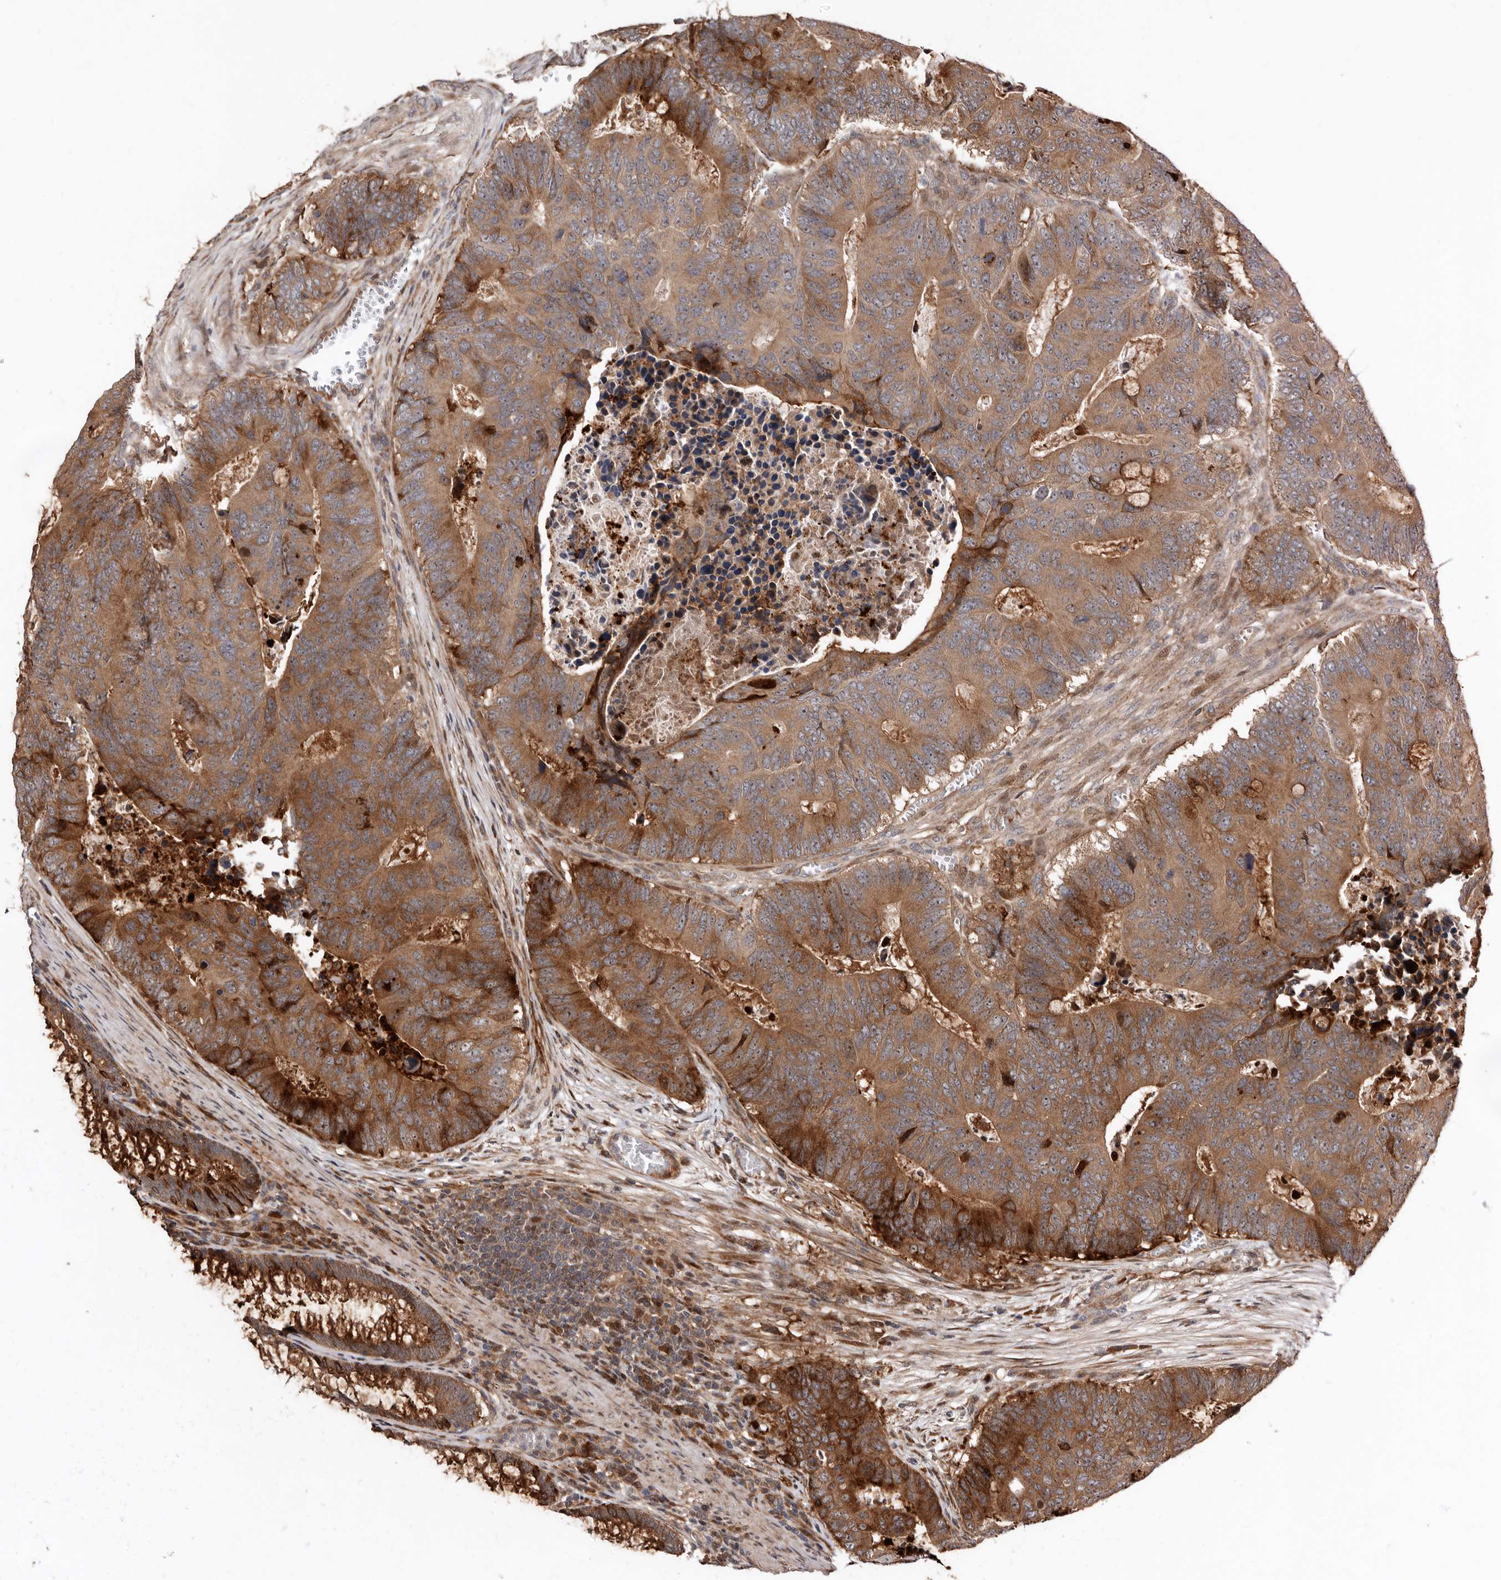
{"staining": {"intensity": "moderate", "quantity": ">75%", "location": "cytoplasmic/membranous"}, "tissue": "colorectal cancer", "cell_type": "Tumor cells", "image_type": "cancer", "snomed": [{"axis": "morphology", "description": "Adenocarcinoma, NOS"}, {"axis": "topography", "description": "Colon"}], "caption": "A medium amount of moderate cytoplasmic/membranous positivity is identified in approximately >75% of tumor cells in colorectal cancer tissue.", "gene": "WEE2", "patient": {"sex": "male", "age": 87}}